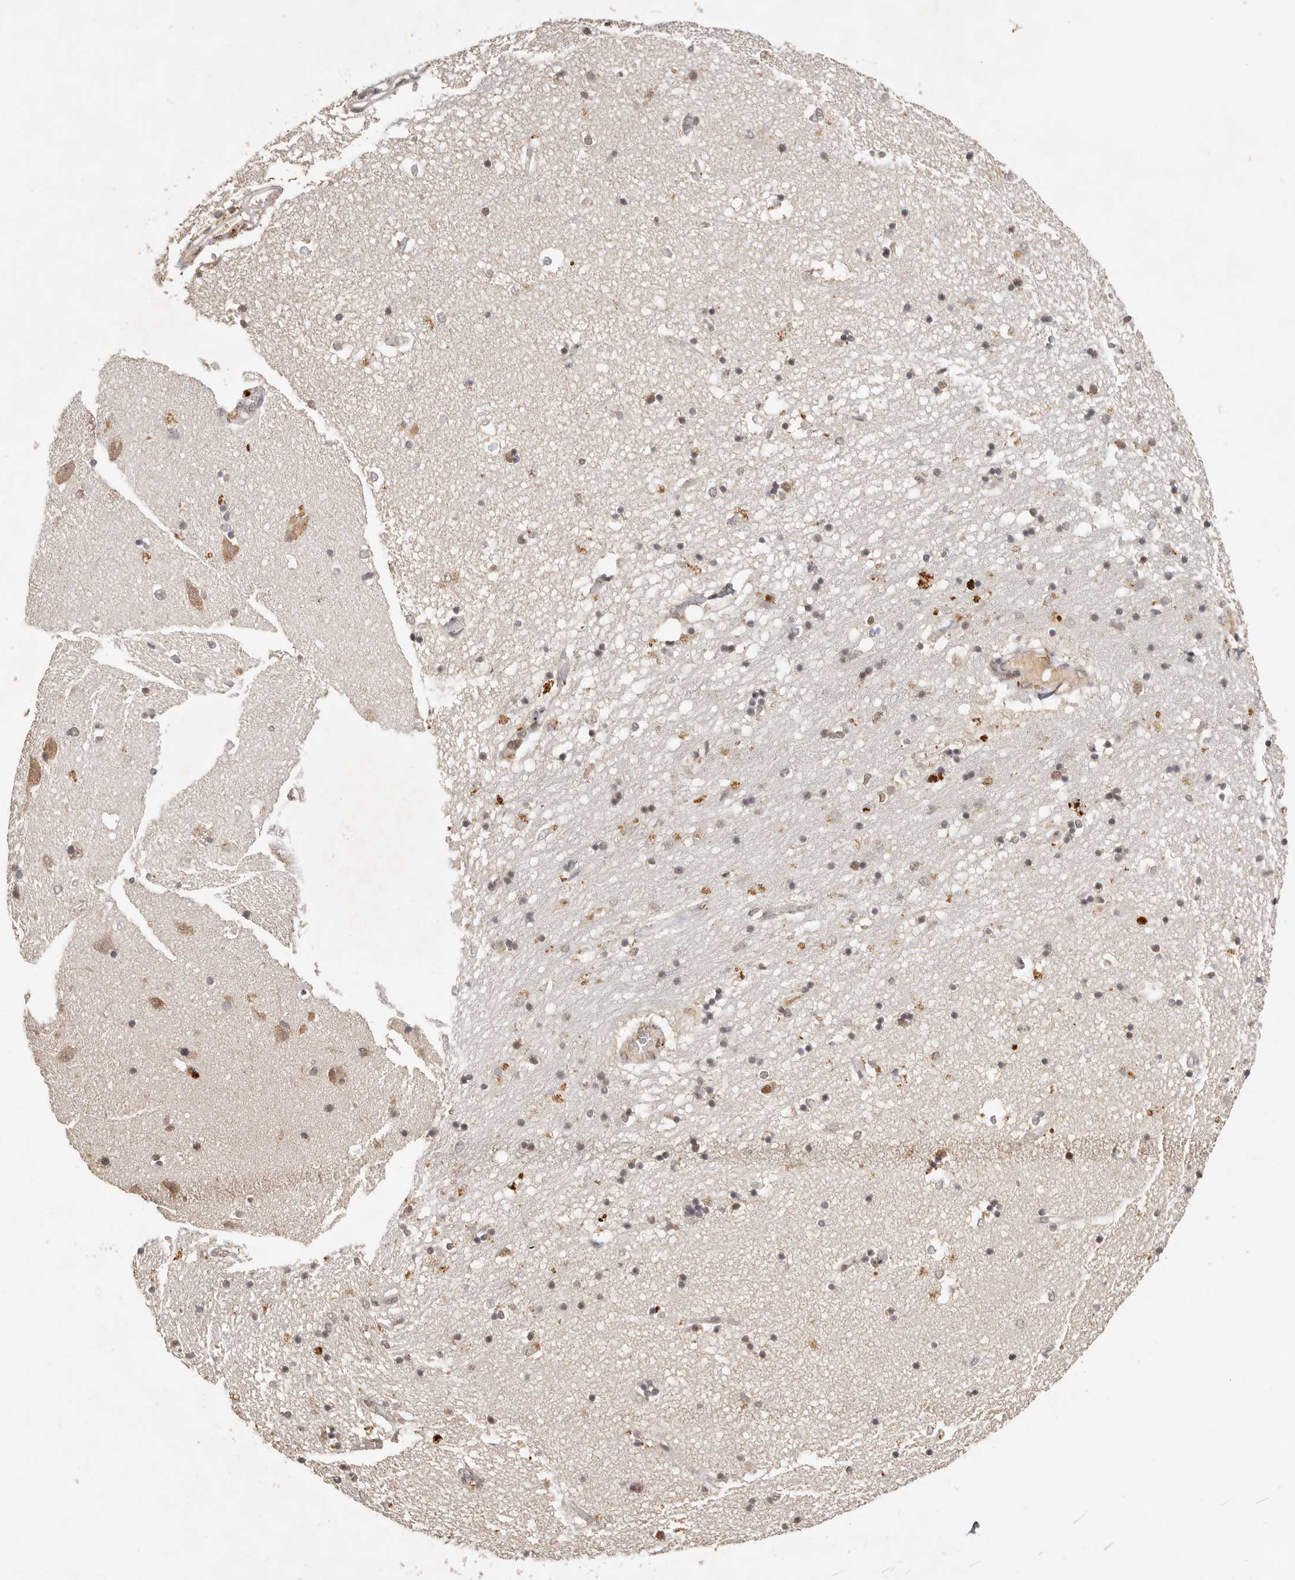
{"staining": {"intensity": "moderate", "quantity": "<25%", "location": "cytoplasmic/membranous"}, "tissue": "hippocampus", "cell_type": "Glial cells", "image_type": "normal", "snomed": [{"axis": "morphology", "description": "Normal tissue, NOS"}, {"axis": "topography", "description": "Hippocampus"}], "caption": "Protein expression by IHC exhibits moderate cytoplasmic/membranous staining in approximately <25% of glial cells in normal hippocampus.", "gene": "SEC14L1", "patient": {"sex": "male", "age": 45}}